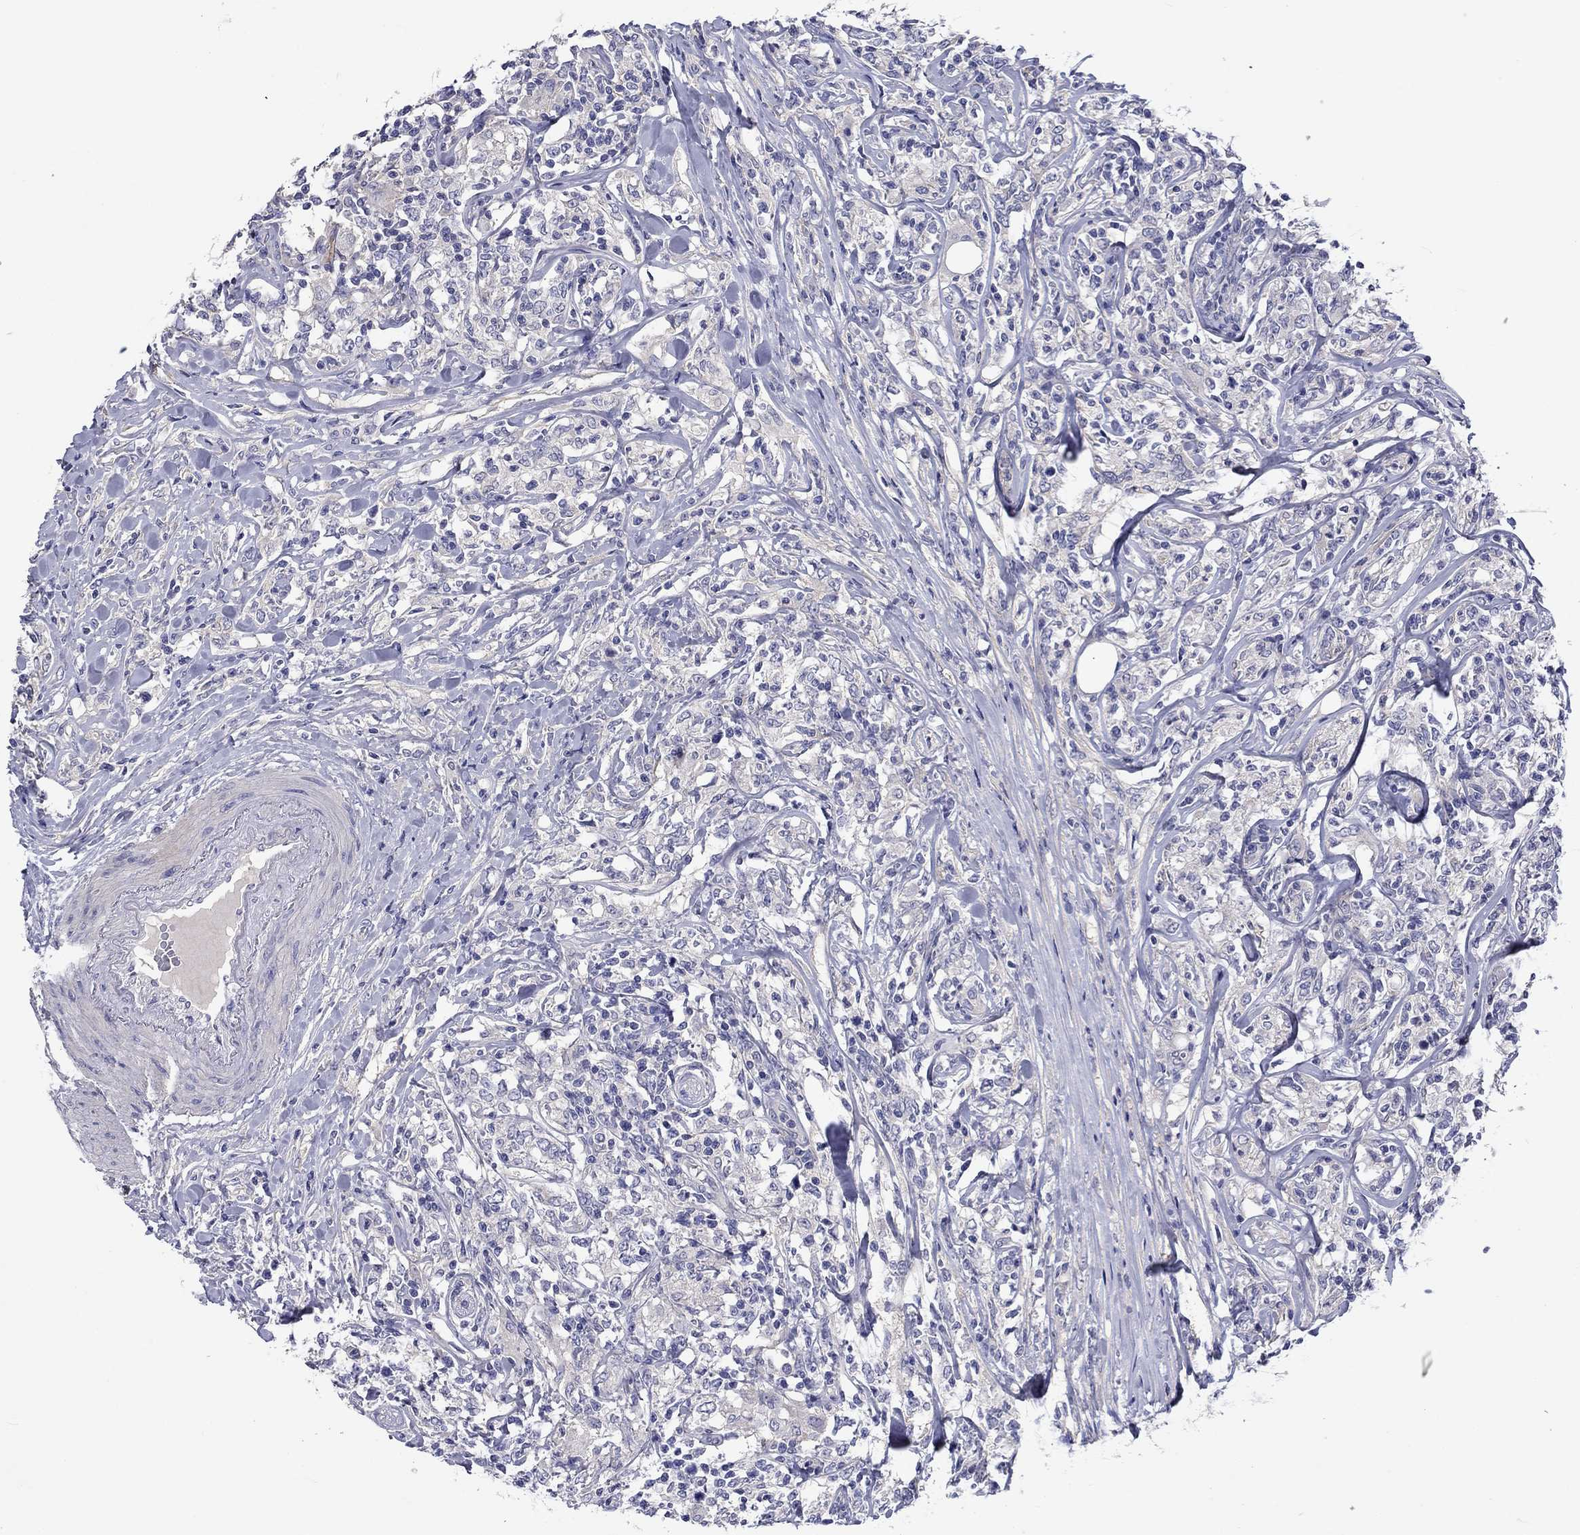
{"staining": {"intensity": "negative", "quantity": "none", "location": "none"}, "tissue": "lymphoma", "cell_type": "Tumor cells", "image_type": "cancer", "snomed": [{"axis": "morphology", "description": "Malignant lymphoma, non-Hodgkin's type, High grade"}, {"axis": "topography", "description": "Lymph node"}], "caption": "This is an immunohistochemistry (IHC) histopathology image of human lymphoma. There is no staining in tumor cells.", "gene": "CNDP1", "patient": {"sex": "female", "age": 84}}